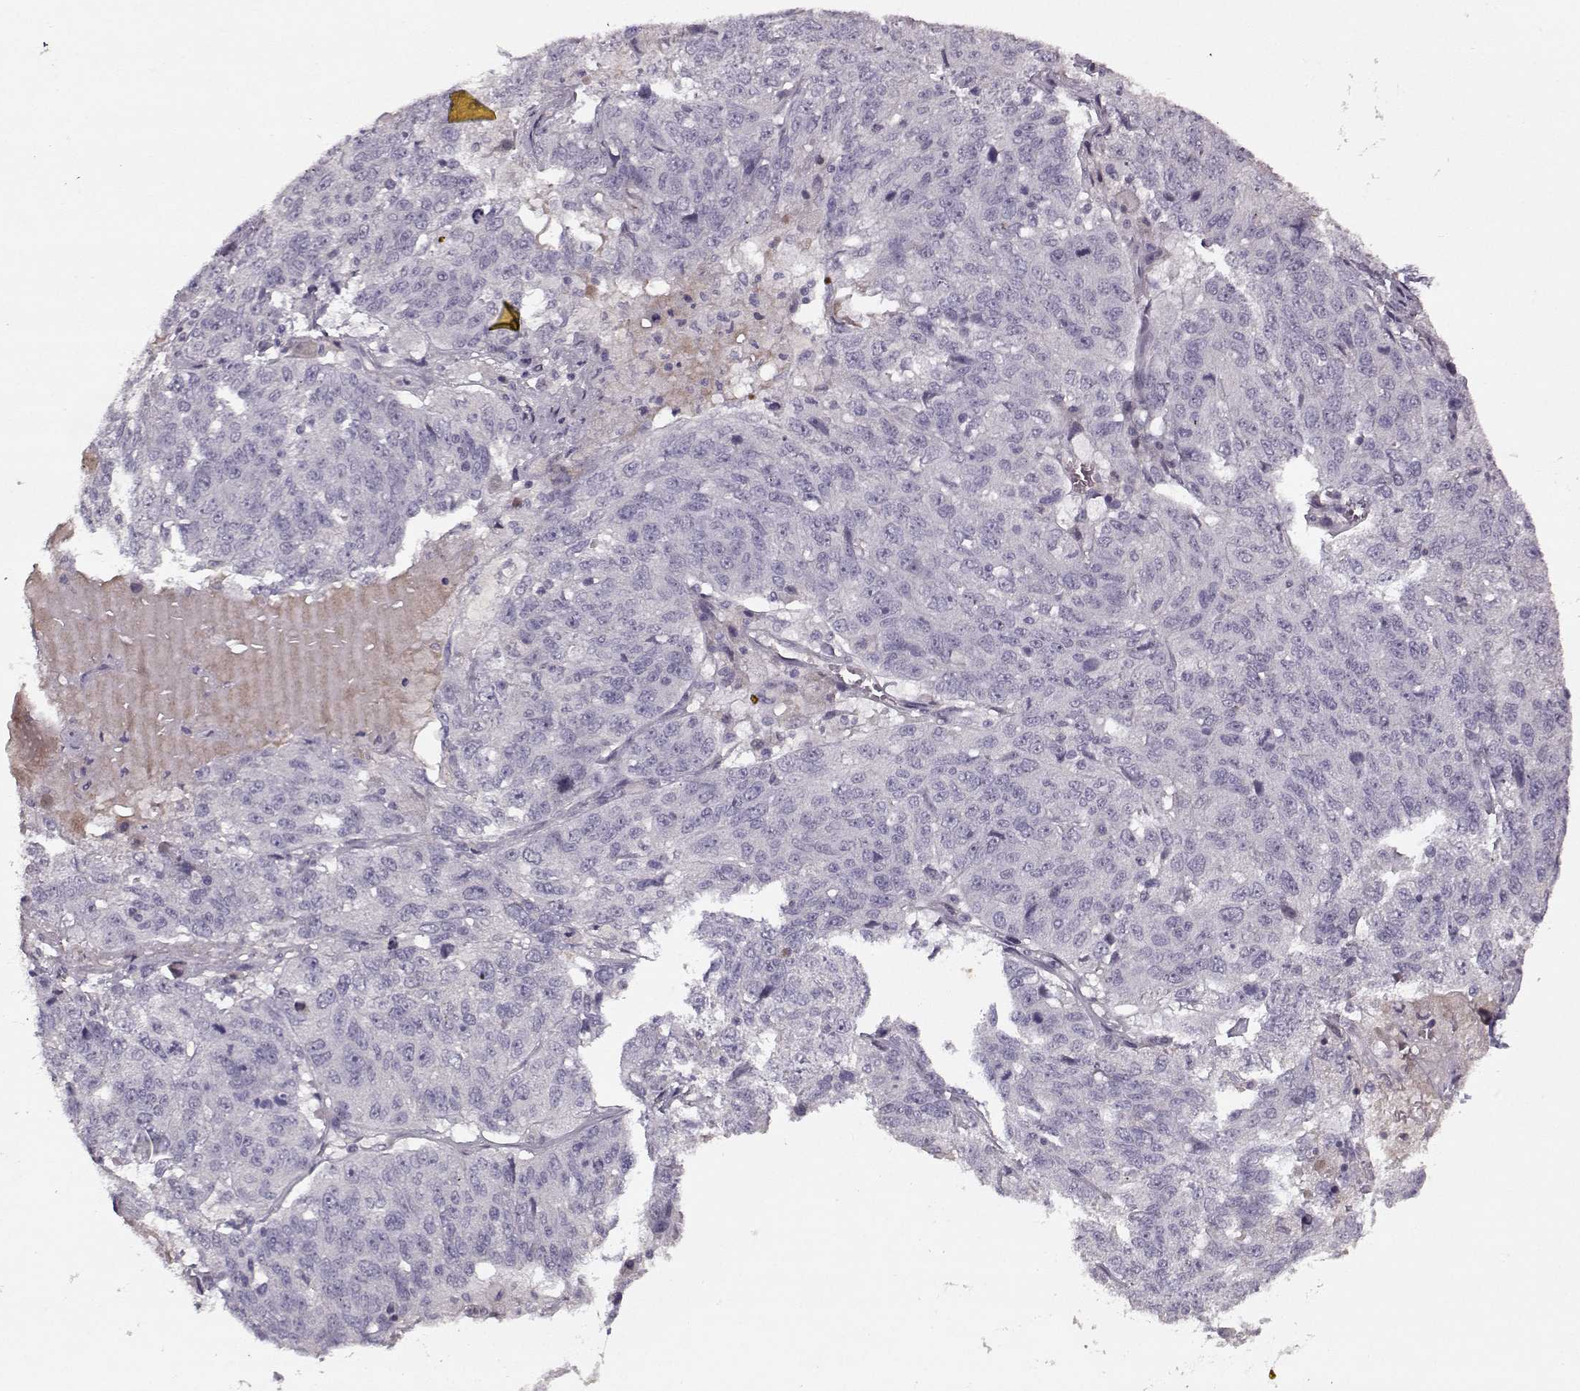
{"staining": {"intensity": "negative", "quantity": "none", "location": "none"}, "tissue": "ovarian cancer", "cell_type": "Tumor cells", "image_type": "cancer", "snomed": [{"axis": "morphology", "description": "Cystadenocarcinoma, serous, NOS"}, {"axis": "topography", "description": "Ovary"}], "caption": "This photomicrograph is of ovarian cancer (serous cystadenocarcinoma) stained with immunohistochemistry (IHC) to label a protein in brown with the nuclei are counter-stained blue. There is no staining in tumor cells. Nuclei are stained in blue.", "gene": "KRT9", "patient": {"sex": "female", "age": 71}}